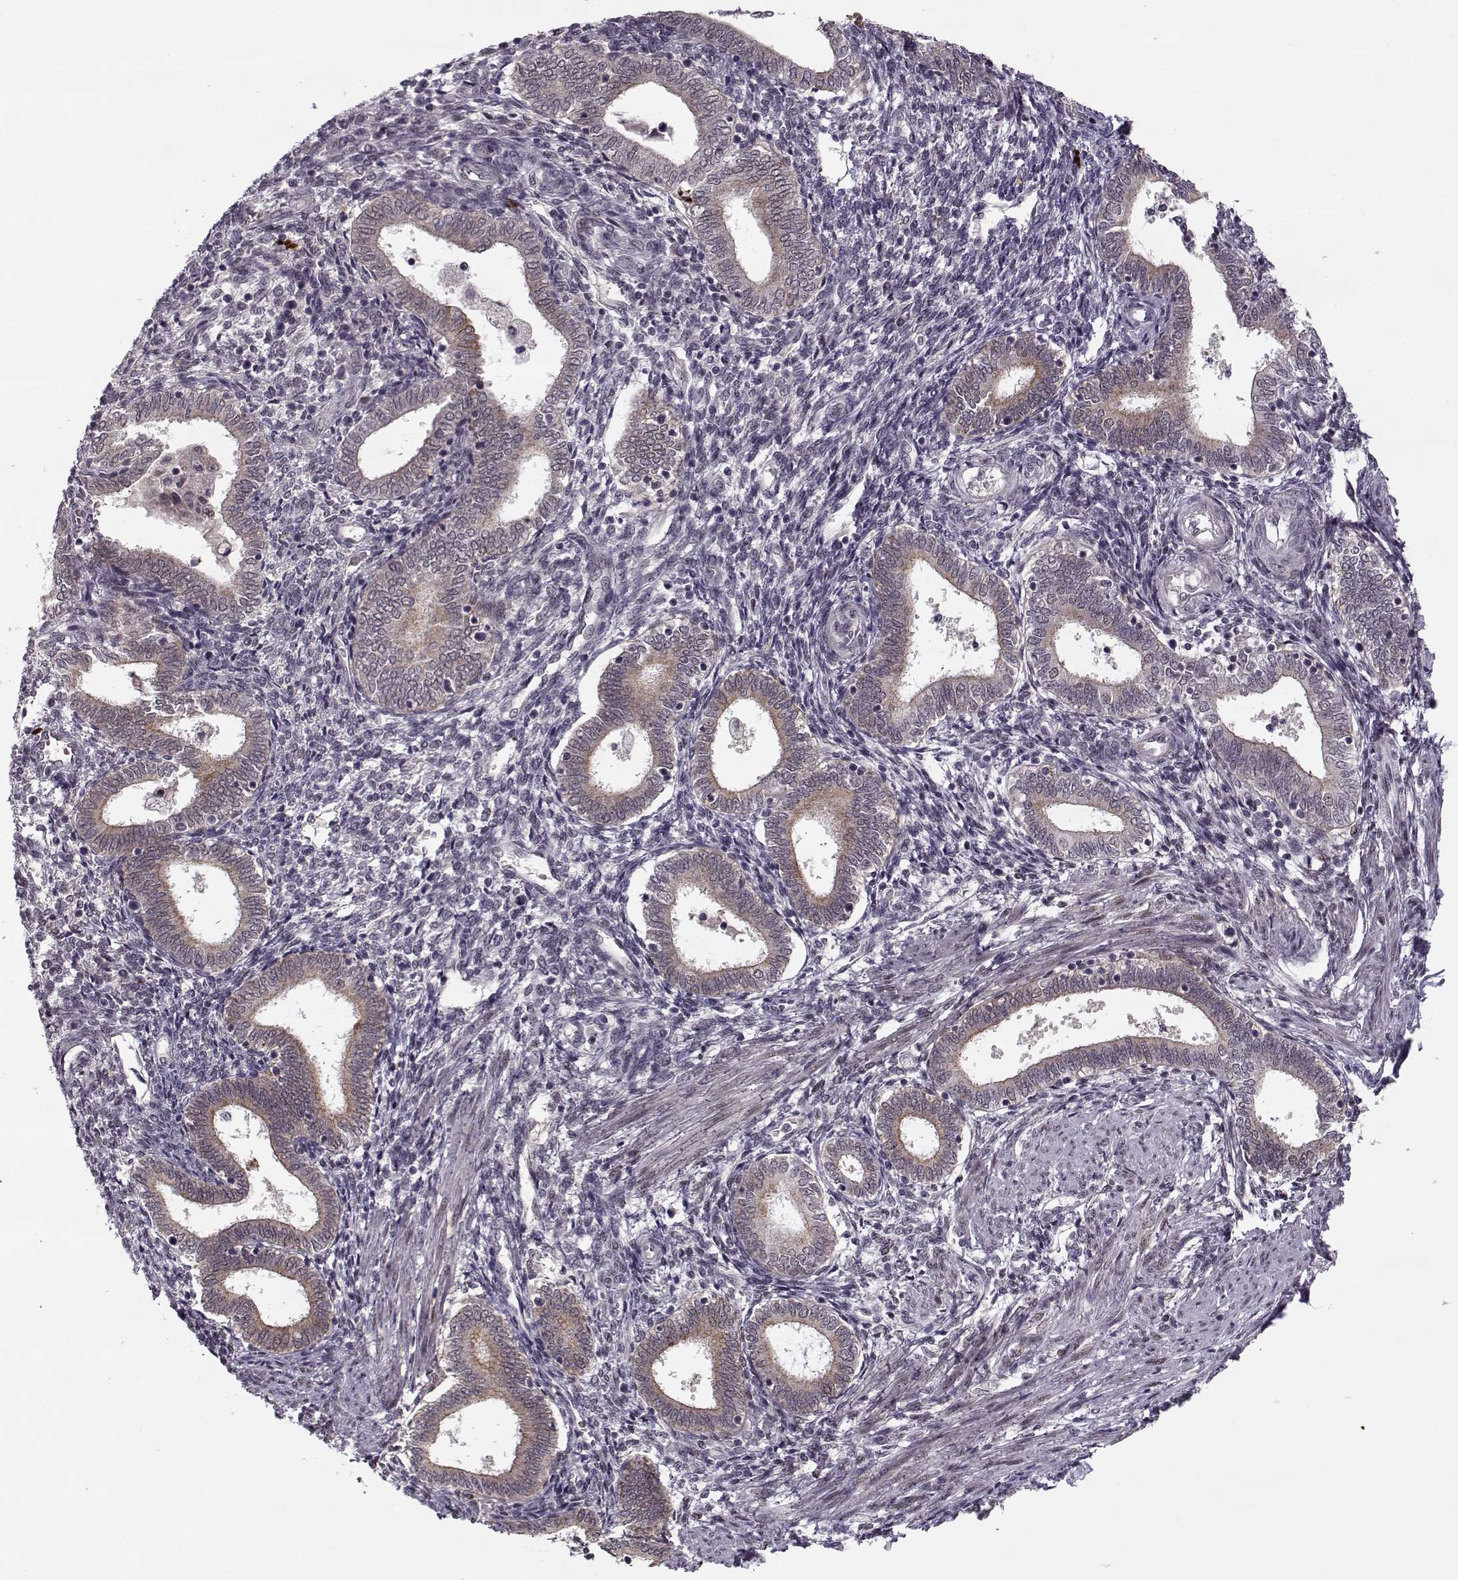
{"staining": {"intensity": "negative", "quantity": "none", "location": "none"}, "tissue": "endometrium", "cell_type": "Cells in endometrial stroma", "image_type": "normal", "snomed": [{"axis": "morphology", "description": "Normal tissue, NOS"}, {"axis": "topography", "description": "Endometrium"}], "caption": "Cells in endometrial stroma show no significant protein staining in unremarkable endometrium. (DAB immunohistochemistry with hematoxylin counter stain).", "gene": "DENND4B", "patient": {"sex": "female", "age": 42}}